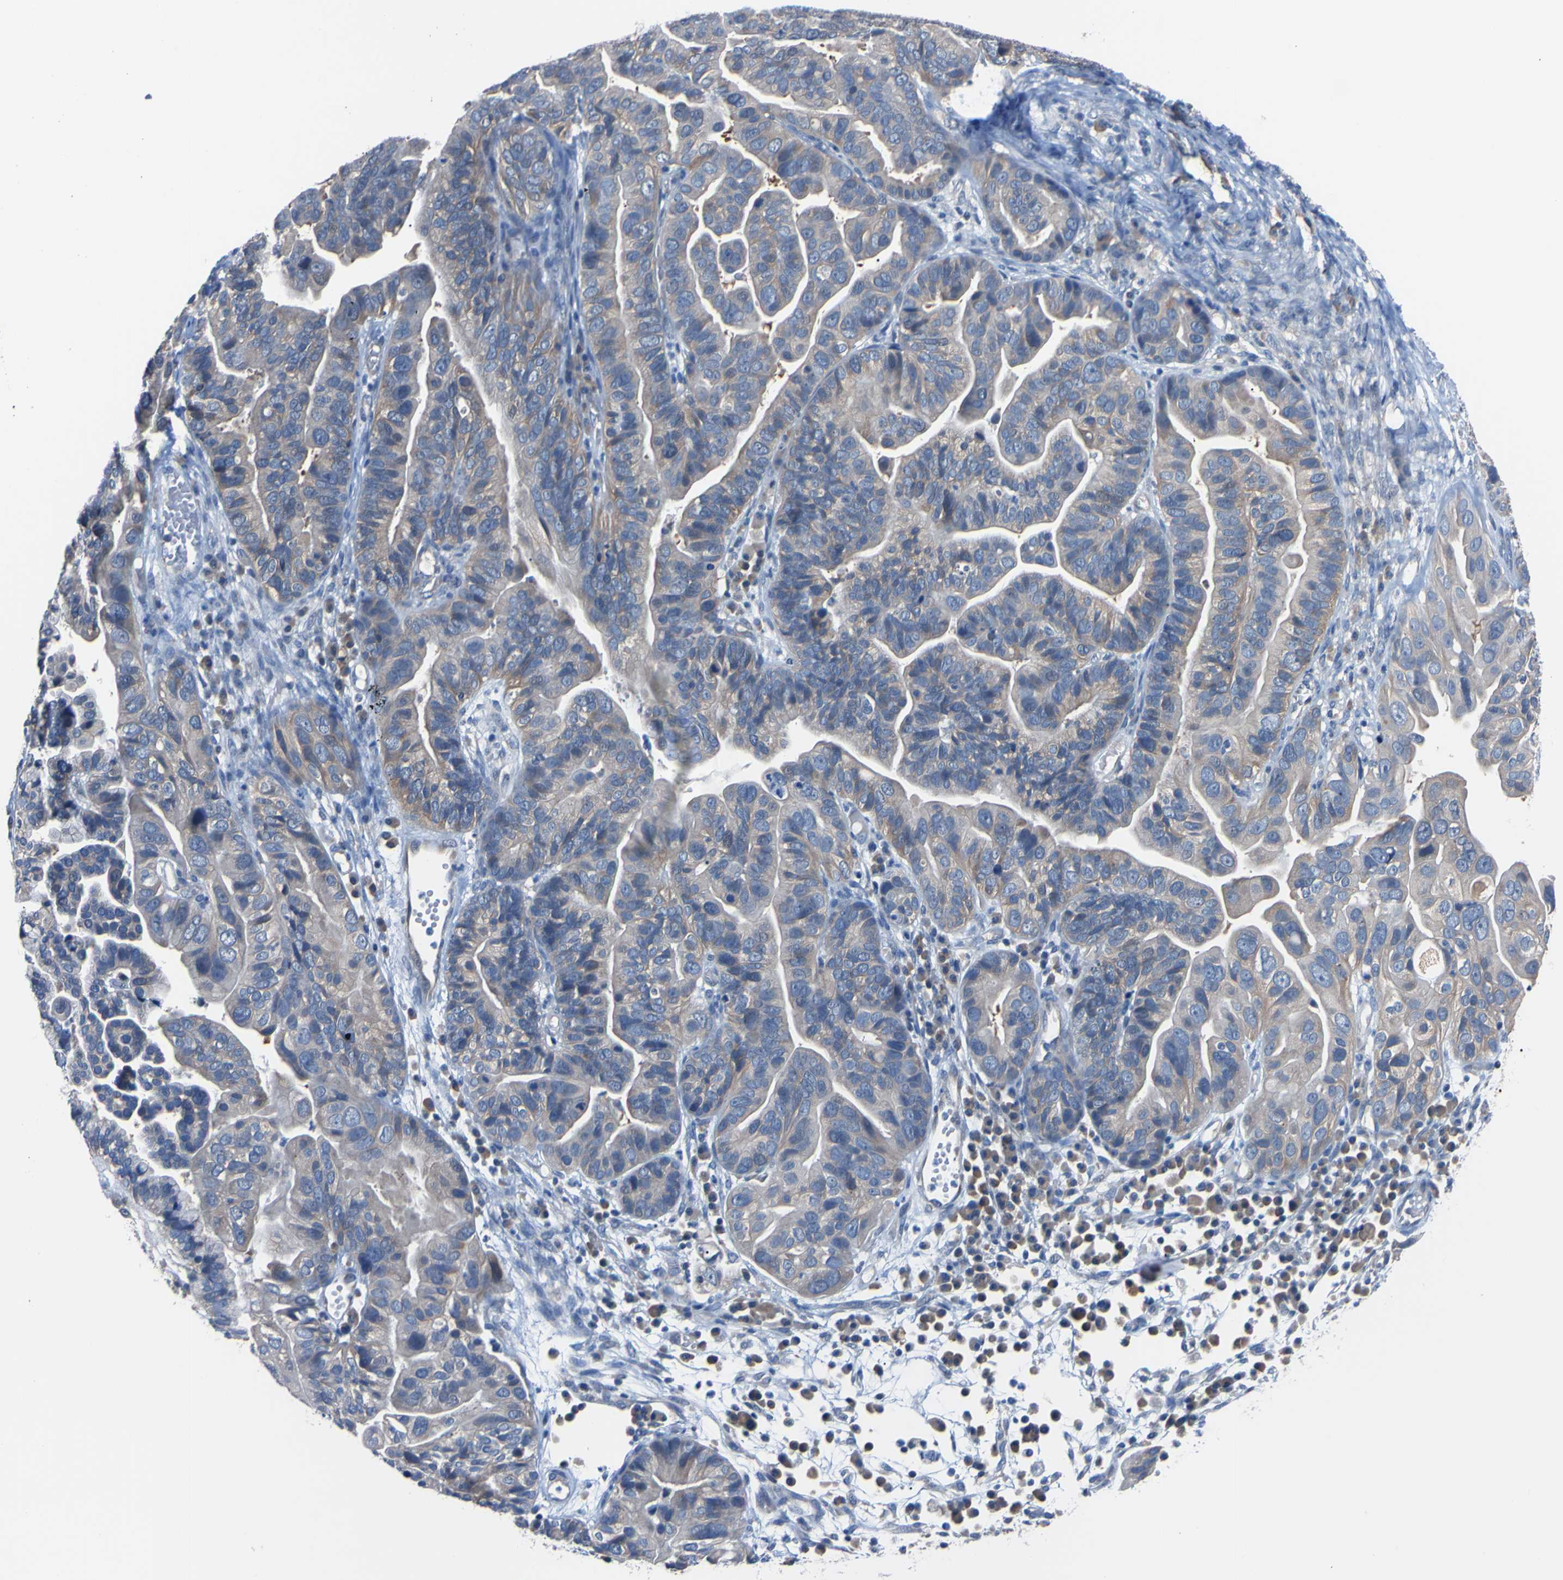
{"staining": {"intensity": "weak", "quantity": ">75%", "location": "cytoplasmic/membranous"}, "tissue": "ovarian cancer", "cell_type": "Tumor cells", "image_type": "cancer", "snomed": [{"axis": "morphology", "description": "Cystadenocarcinoma, serous, NOS"}, {"axis": "topography", "description": "Ovary"}], "caption": "Human ovarian serous cystadenocarcinoma stained with a brown dye exhibits weak cytoplasmic/membranous positive positivity in about >75% of tumor cells.", "gene": "RARS1", "patient": {"sex": "female", "age": 56}}